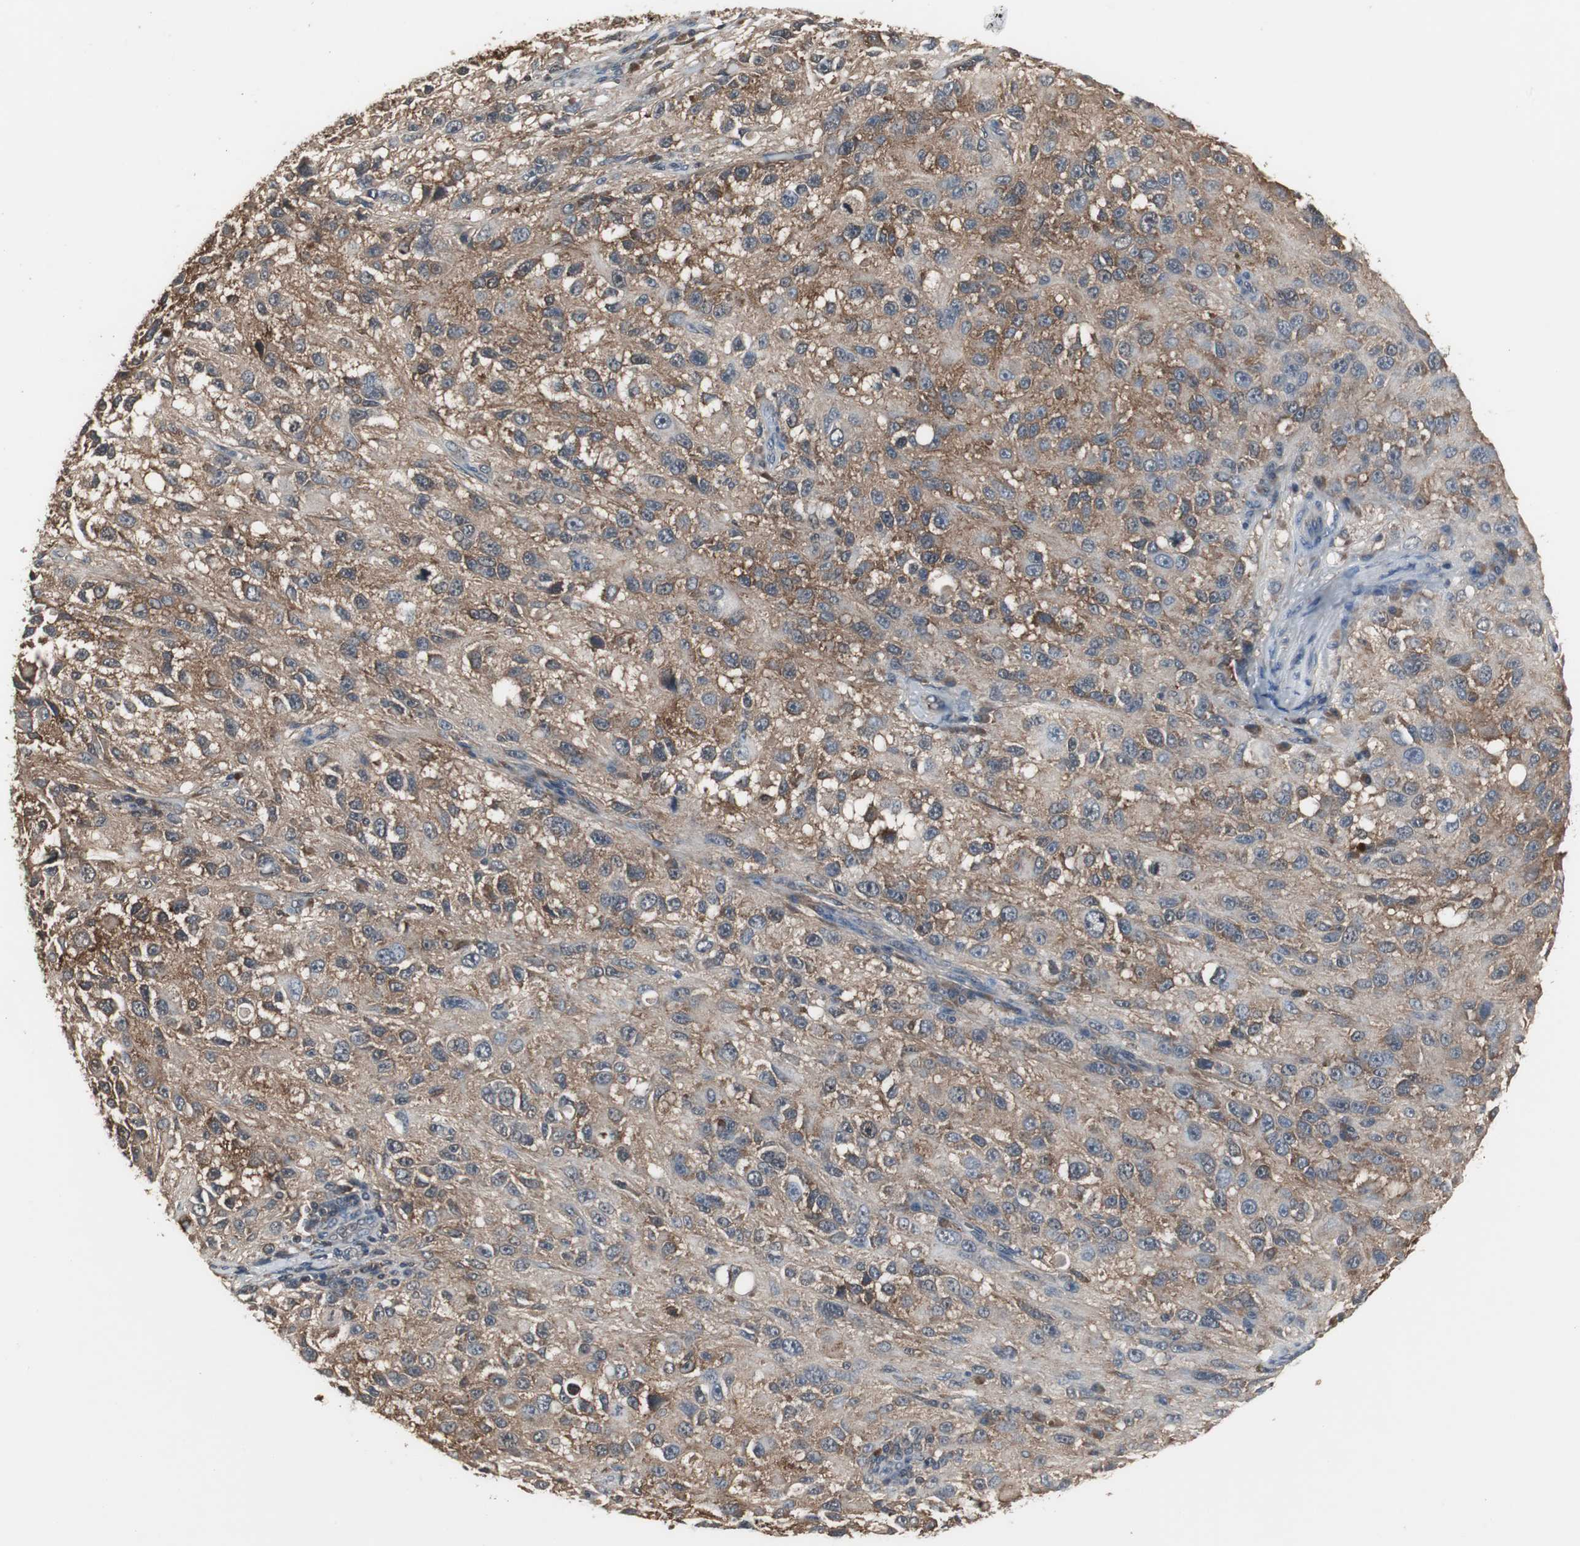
{"staining": {"intensity": "moderate", "quantity": ">75%", "location": "cytoplasmic/membranous"}, "tissue": "melanoma", "cell_type": "Tumor cells", "image_type": "cancer", "snomed": [{"axis": "morphology", "description": "Necrosis, NOS"}, {"axis": "morphology", "description": "Malignant melanoma, NOS"}, {"axis": "topography", "description": "Skin"}], "caption": "A histopathology image showing moderate cytoplasmic/membranous expression in about >75% of tumor cells in melanoma, as visualized by brown immunohistochemical staining.", "gene": "ZSCAN22", "patient": {"sex": "female", "age": 87}}